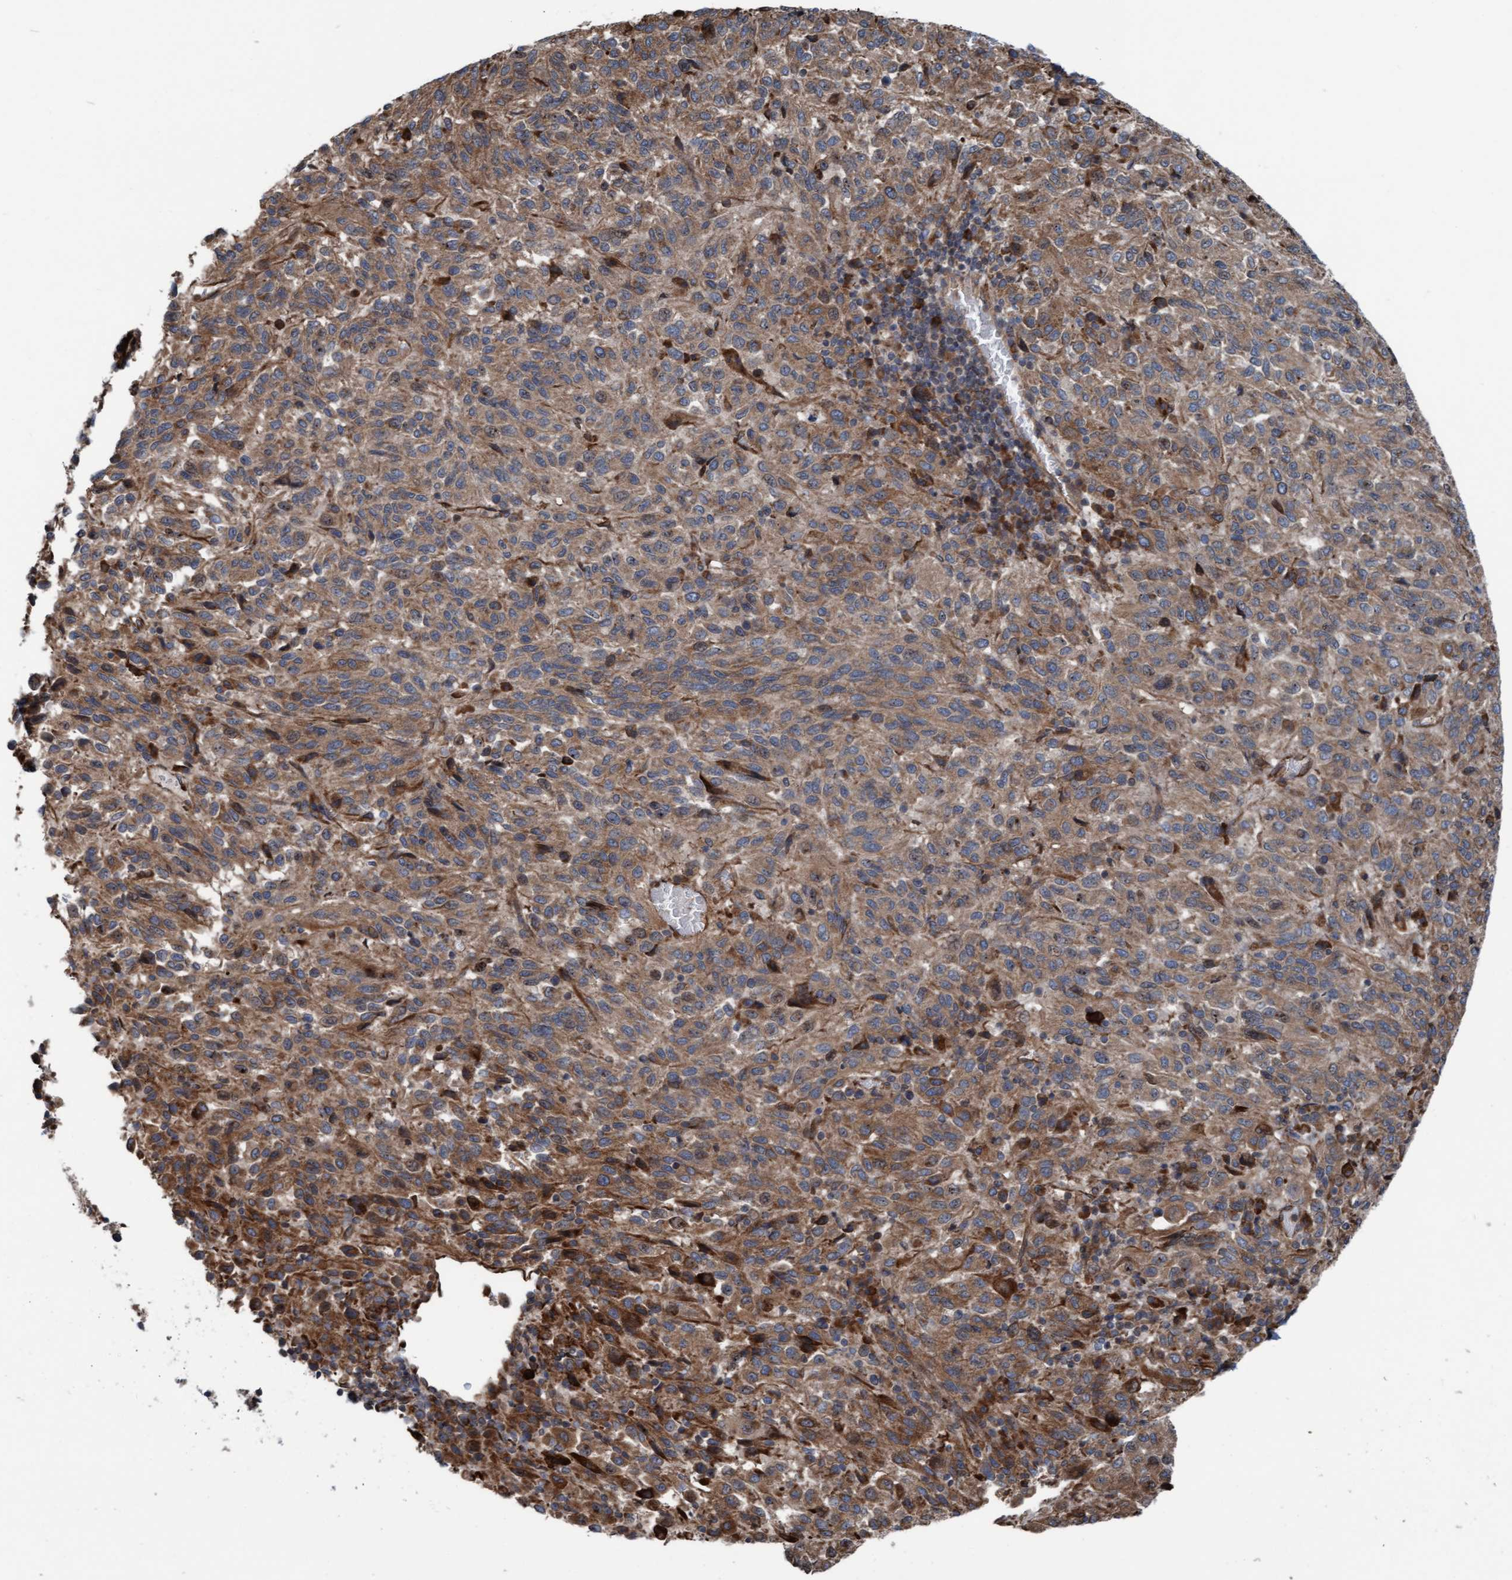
{"staining": {"intensity": "moderate", "quantity": ">75%", "location": "cytoplasmic/membranous"}, "tissue": "melanoma", "cell_type": "Tumor cells", "image_type": "cancer", "snomed": [{"axis": "morphology", "description": "Malignant melanoma, Metastatic site"}, {"axis": "topography", "description": "Lung"}], "caption": "Immunohistochemistry micrograph of neoplastic tissue: human malignant melanoma (metastatic site) stained using IHC displays medium levels of moderate protein expression localized specifically in the cytoplasmic/membranous of tumor cells, appearing as a cytoplasmic/membranous brown color.", "gene": "RAP1GAP2", "patient": {"sex": "male", "age": 64}}